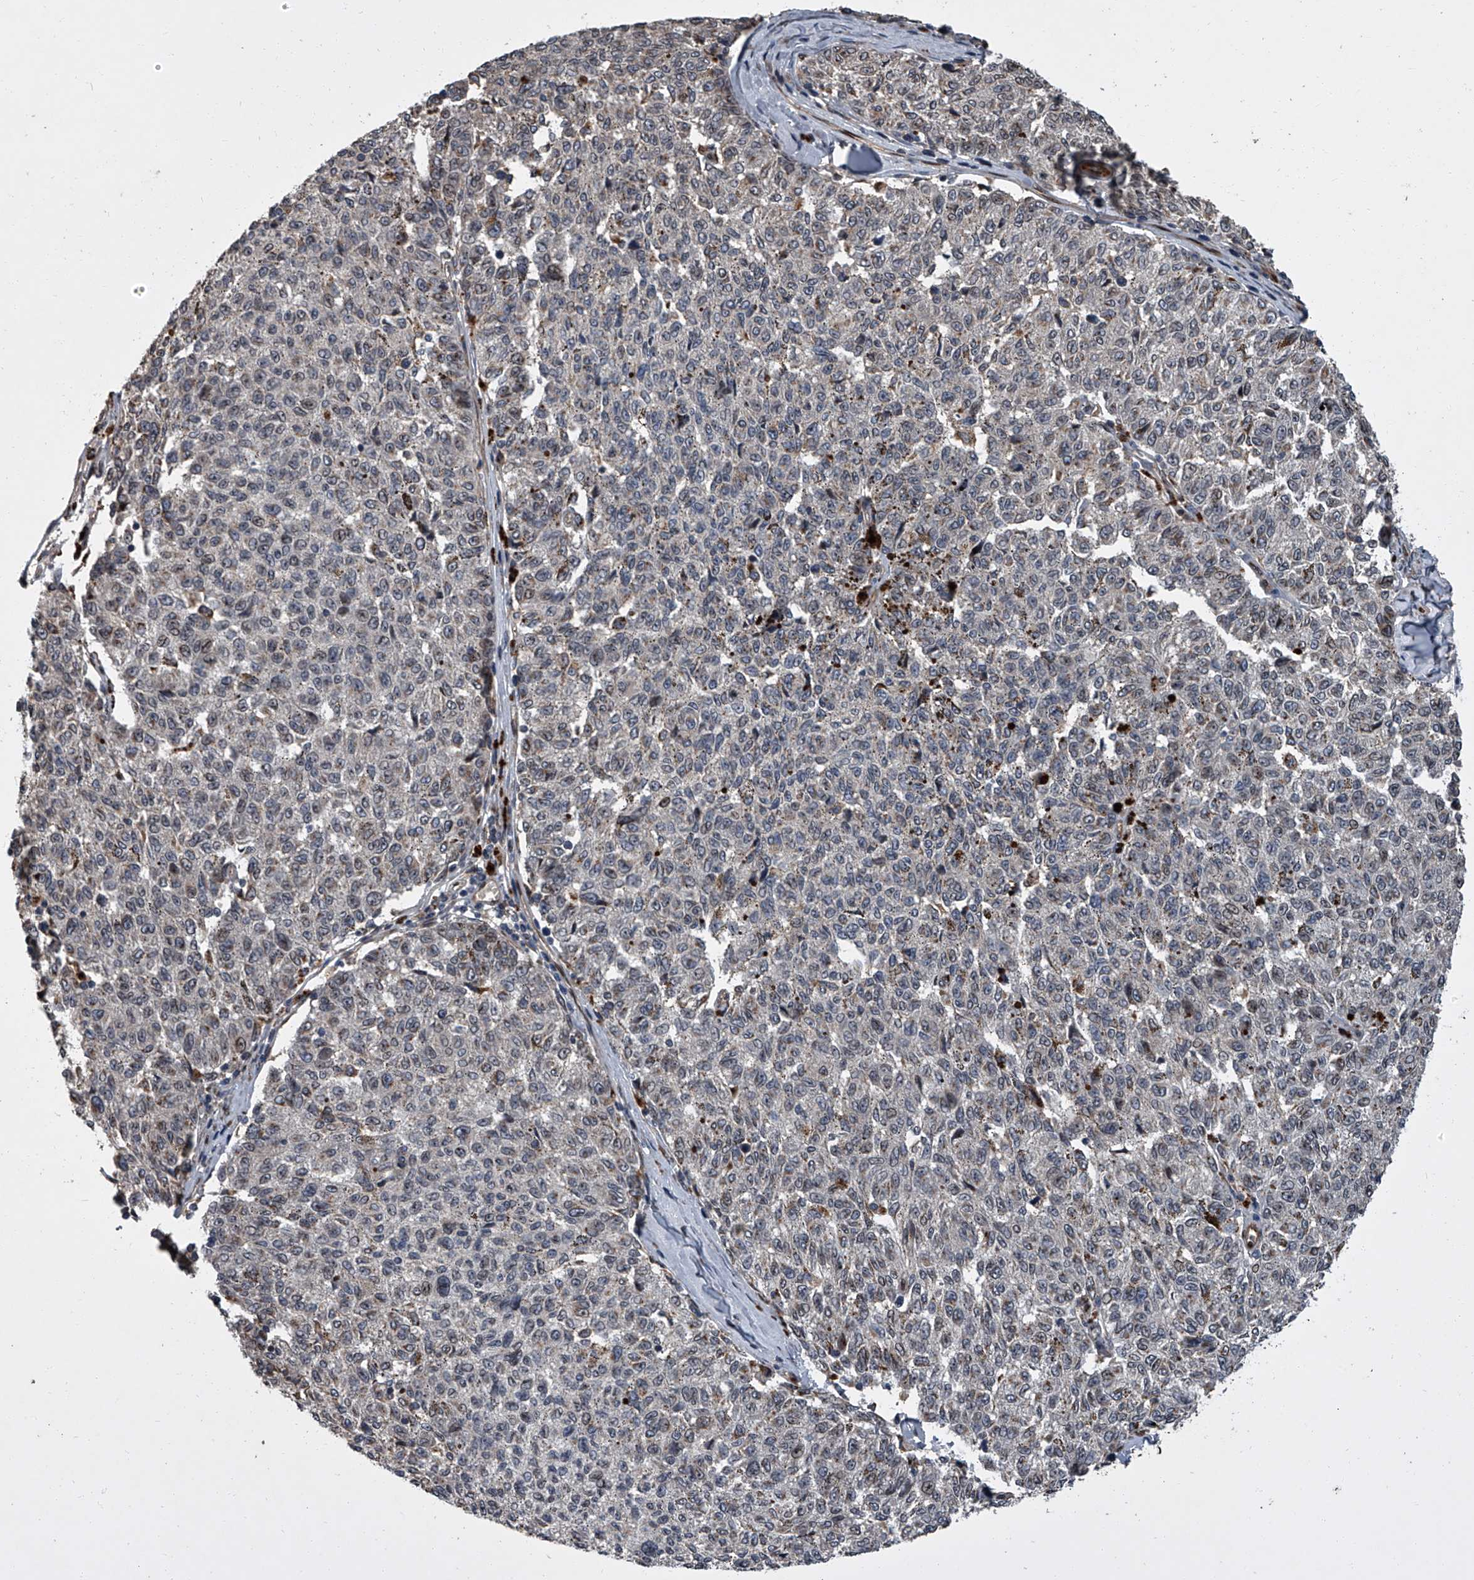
{"staining": {"intensity": "moderate", "quantity": "25%-75%", "location": "nuclear"}, "tissue": "melanoma", "cell_type": "Tumor cells", "image_type": "cancer", "snomed": [{"axis": "morphology", "description": "Malignant melanoma, NOS"}, {"axis": "topography", "description": "Skin"}], "caption": "Melanoma was stained to show a protein in brown. There is medium levels of moderate nuclear staining in about 25%-75% of tumor cells. The protein of interest is stained brown, and the nuclei are stained in blue (DAB (3,3'-diaminobenzidine) IHC with brightfield microscopy, high magnification).", "gene": "LRRC8C", "patient": {"sex": "female", "age": 72}}